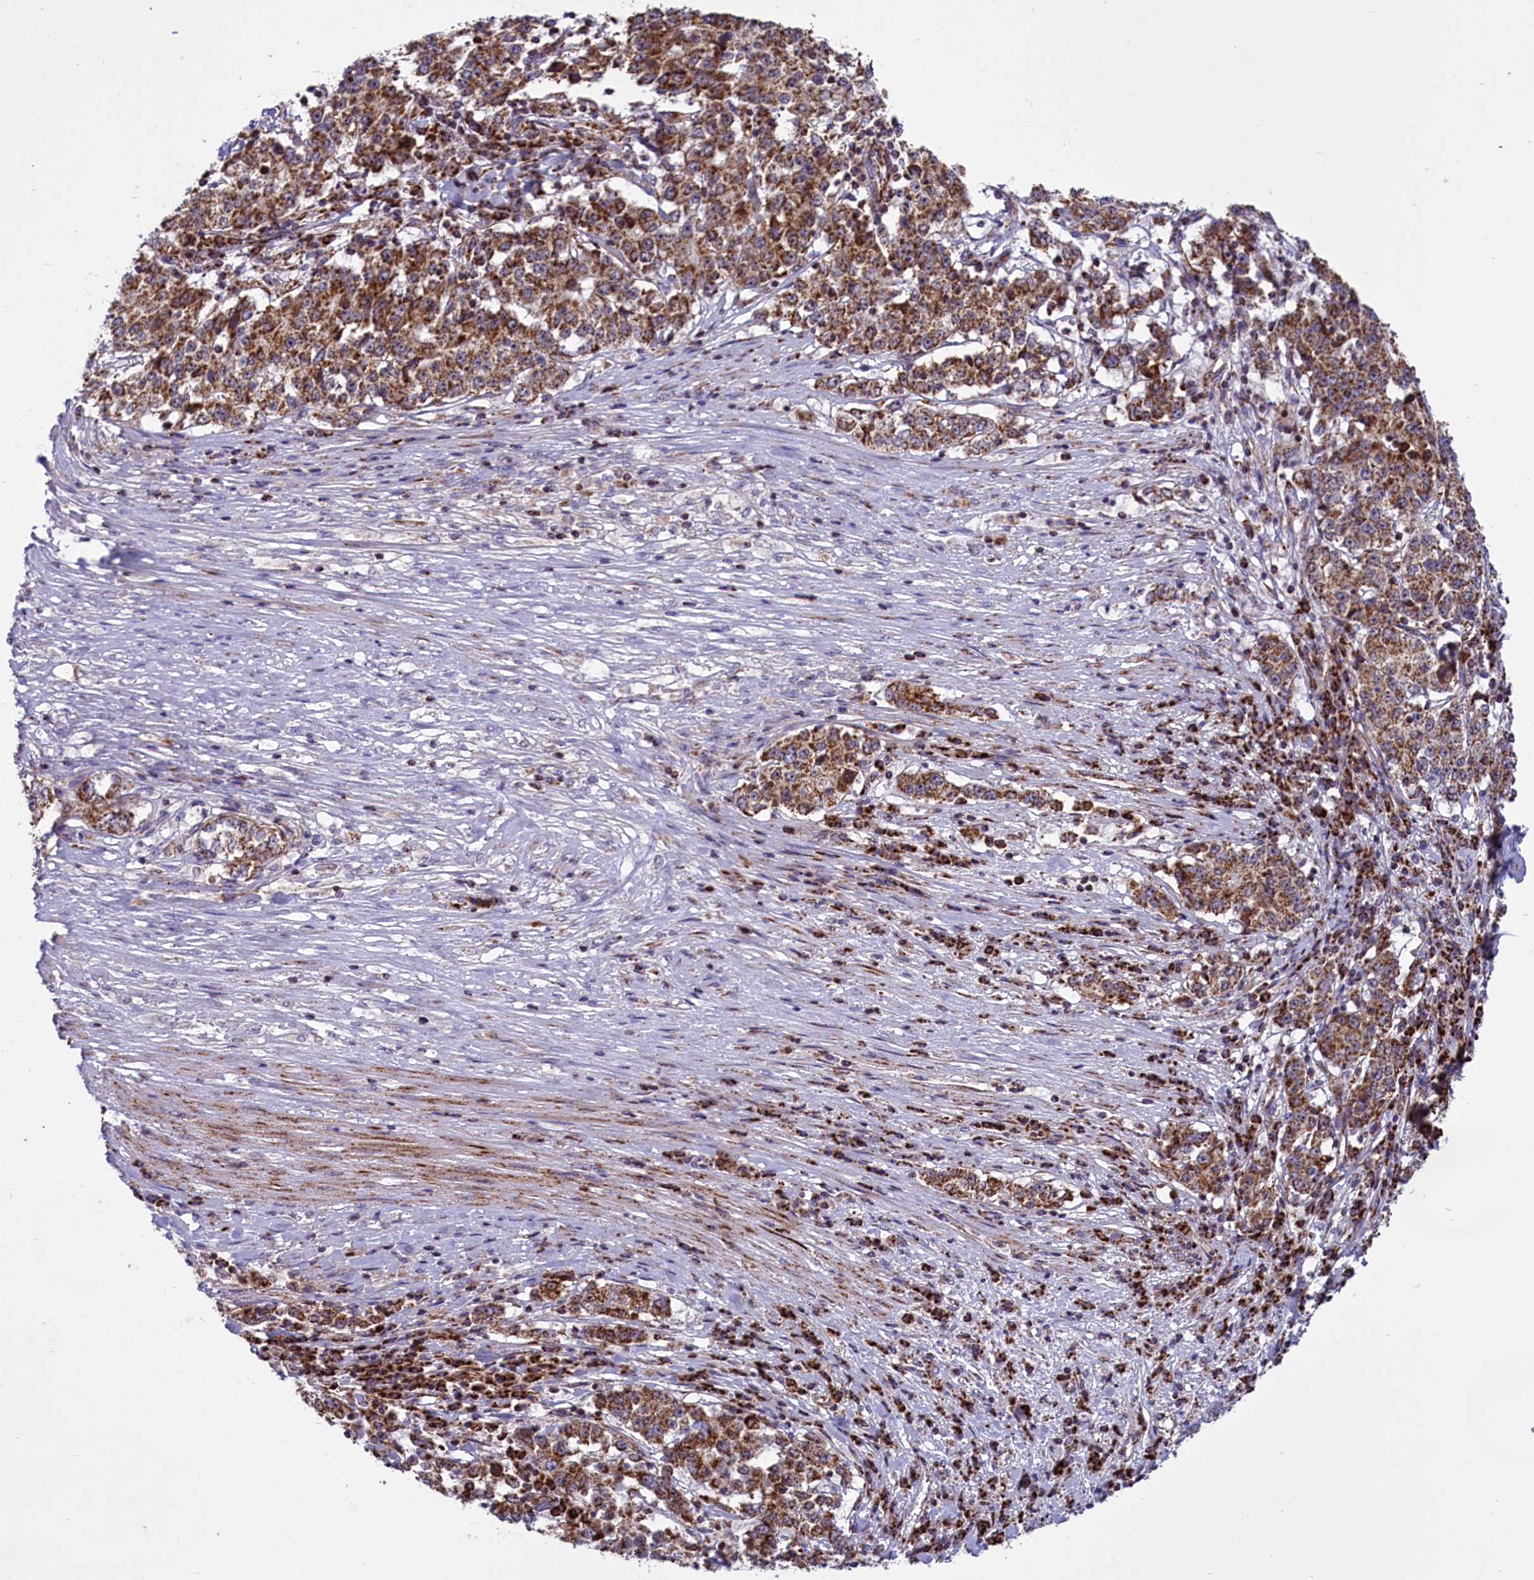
{"staining": {"intensity": "moderate", "quantity": ">75%", "location": "cytoplasmic/membranous"}, "tissue": "stomach cancer", "cell_type": "Tumor cells", "image_type": "cancer", "snomed": [{"axis": "morphology", "description": "Adenocarcinoma, NOS"}, {"axis": "topography", "description": "Stomach"}], "caption": "This is an image of immunohistochemistry staining of stomach adenocarcinoma, which shows moderate positivity in the cytoplasmic/membranous of tumor cells.", "gene": "NDUFS5", "patient": {"sex": "male", "age": 59}}